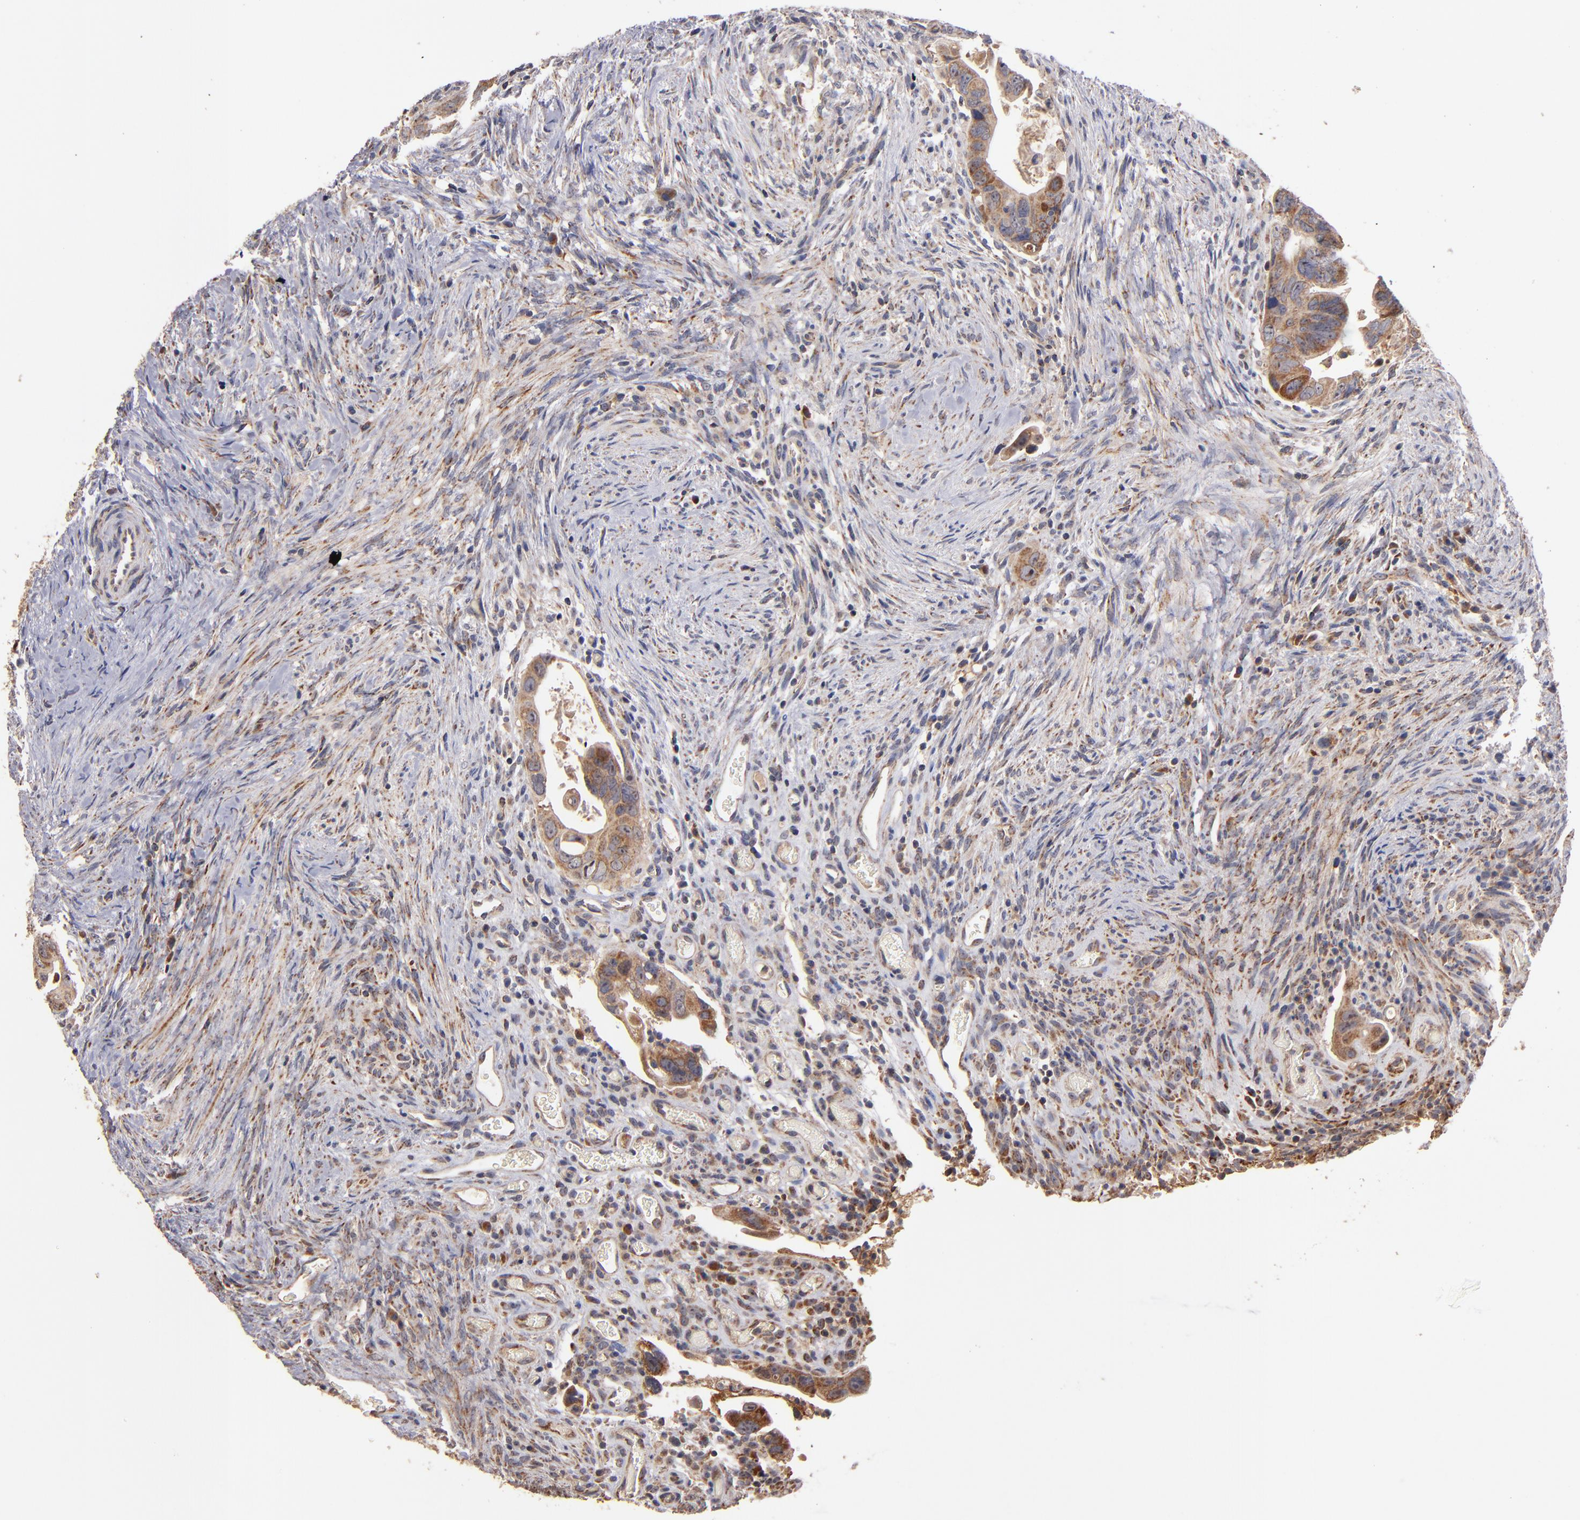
{"staining": {"intensity": "moderate", "quantity": ">75%", "location": "cytoplasmic/membranous"}, "tissue": "colorectal cancer", "cell_type": "Tumor cells", "image_type": "cancer", "snomed": [{"axis": "morphology", "description": "Adenocarcinoma, NOS"}, {"axis": "topography", "description": "Rectum"}], "caption": "Human colorectal adenocarcinoma stained for a protein (brown) demonstrates moderate cytoplasmic/membranous positive positivity in approximately >75% of tumor cells.", "gene": "DIABLO", "patient": {"sex": "male", "age": 53}}